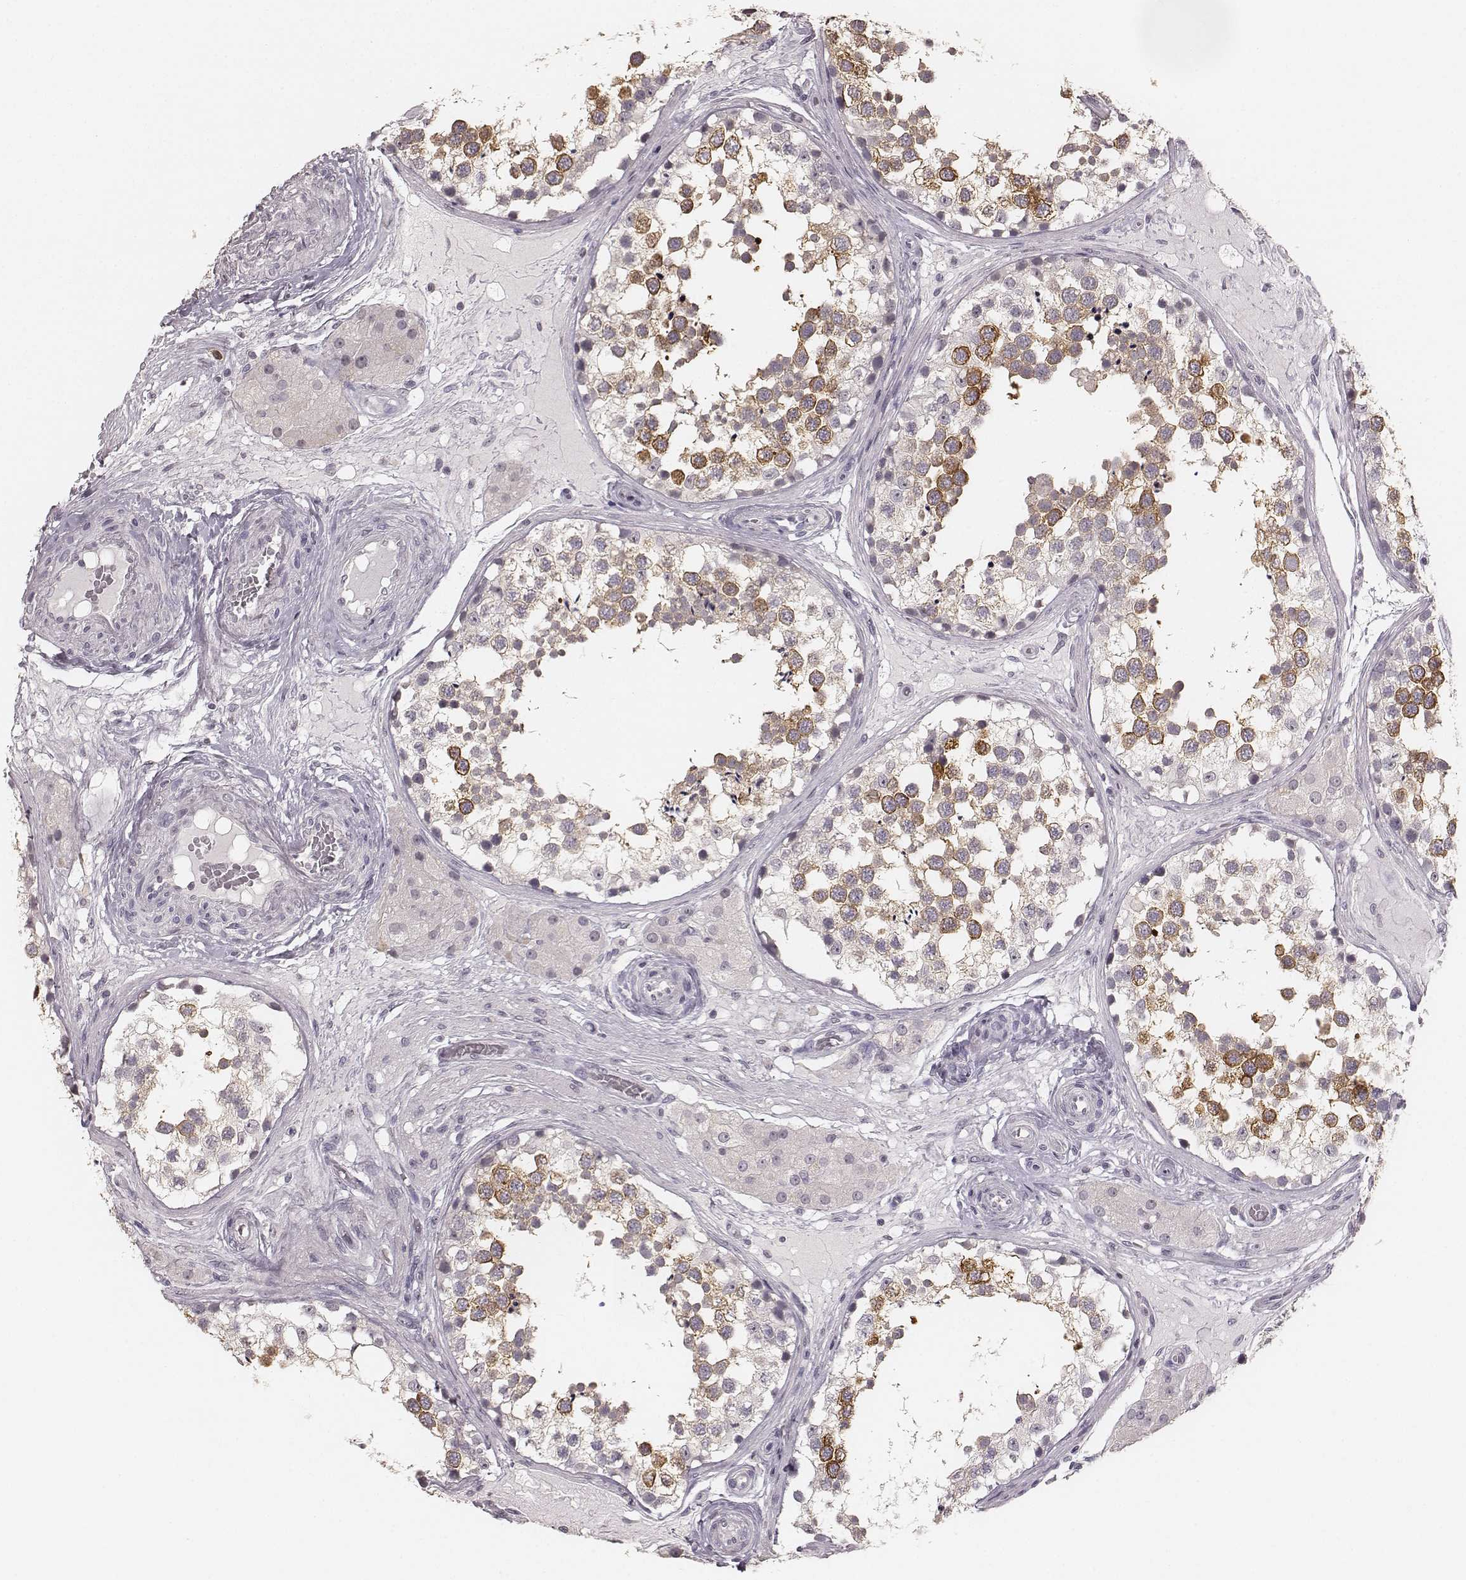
{"staining": {"intensity": "strong", "quantity": "<25%", "location": "cytoplasmic/membranous"}, "tissue": "testis", "cell_type": "Cells in seminiferous ducts", "image_type": "normal", "snomed": [{"axis": "morphology", "description": "Normal tissue, NOS"}, {"axis": "morphology", "description": "Seminoma, NOS"}, {"axis": "topography", "description": "Testis"}], "caption": "Immunohistochemistry histopathology image of unremarkable human testis stained for a protein (brown), which demonstrates medium levels of strong cytoplasmic/membranous positivity in approximately <25% of cells in seminiferous ducts.", "gene": "LY6K", "patient": {"sex": "male", "age": 65}}